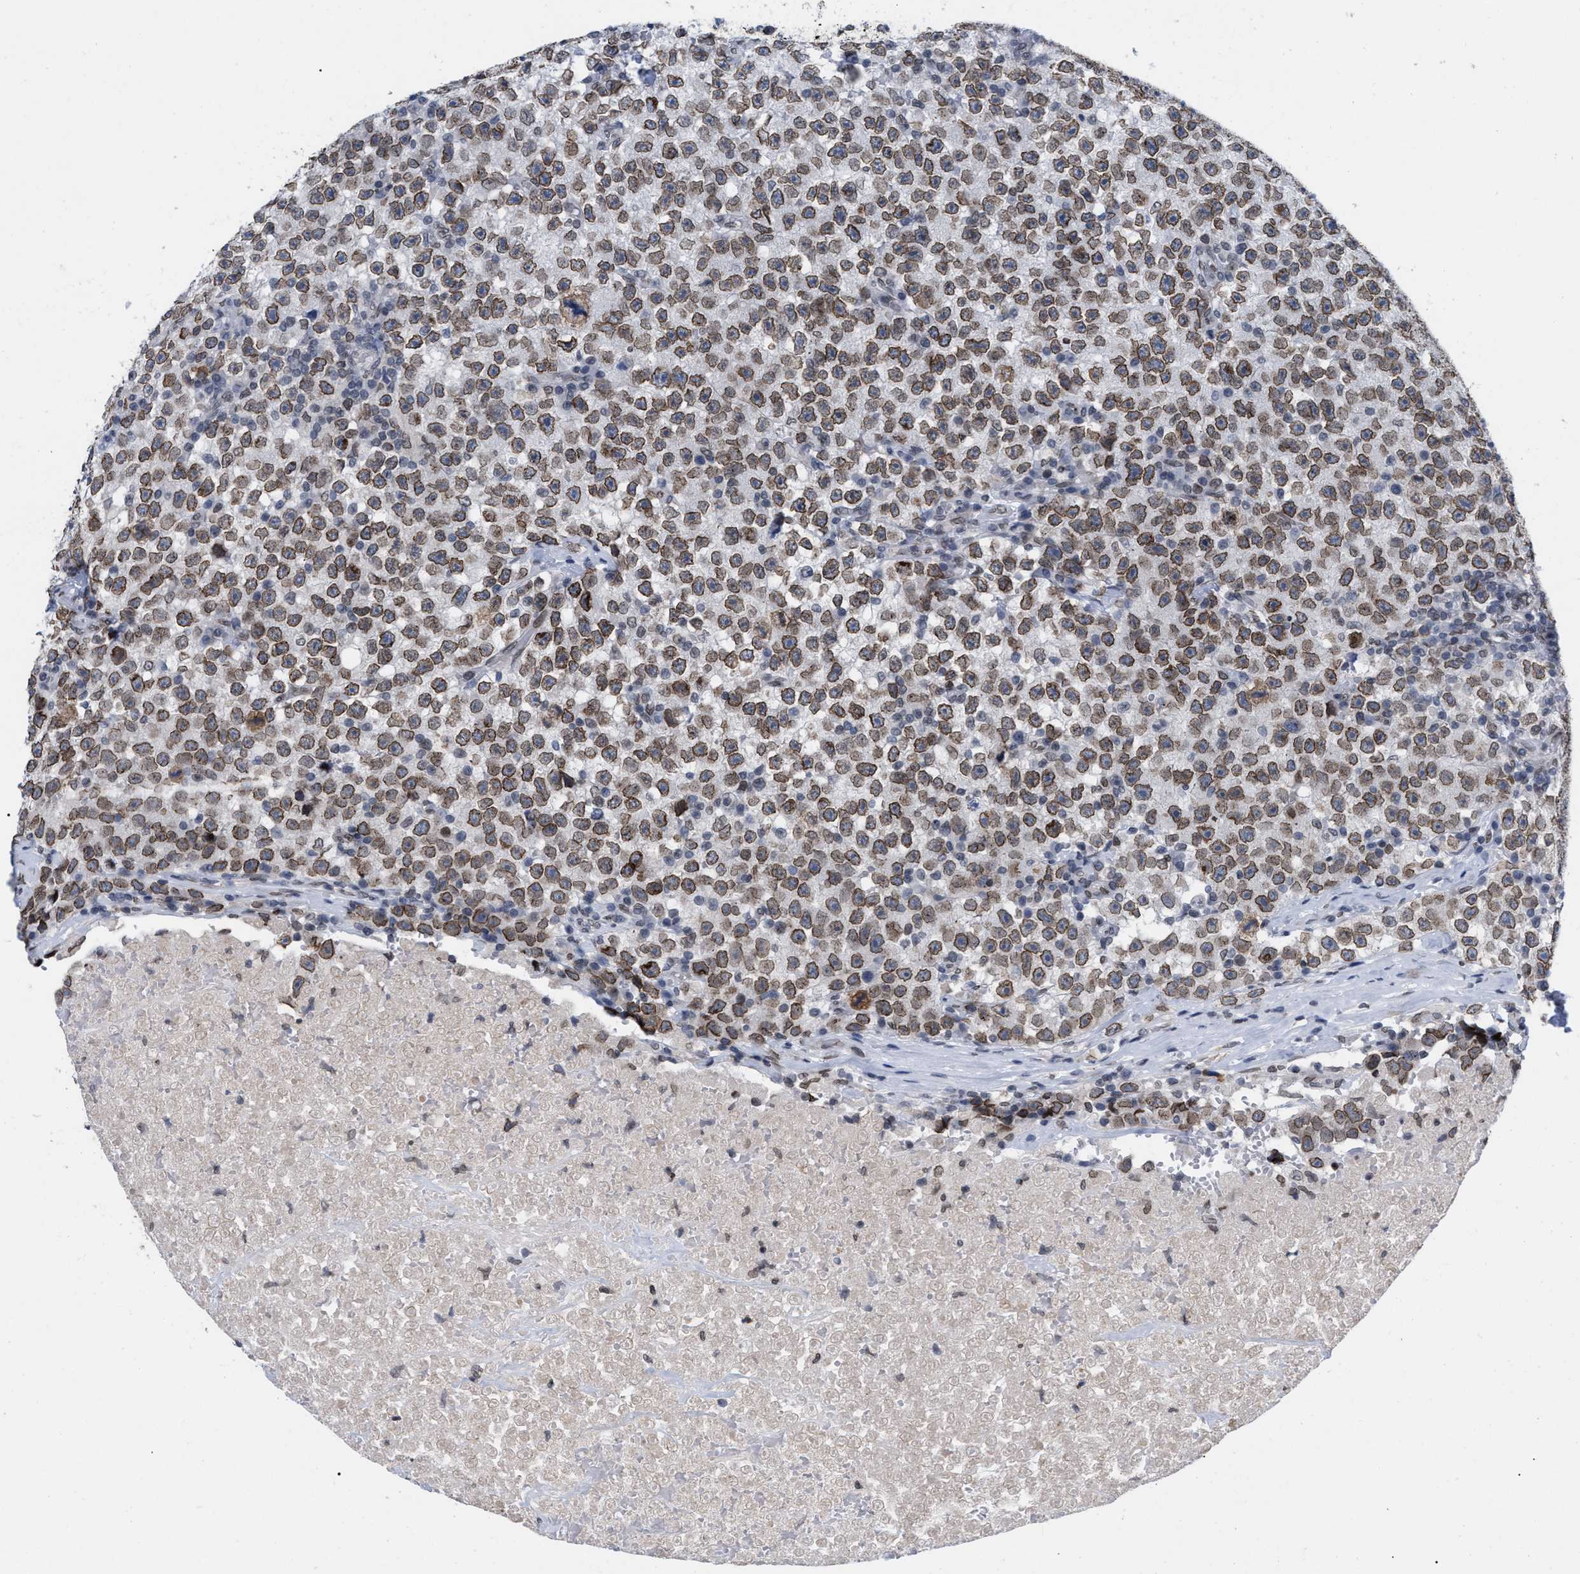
{"staining": {"intensity": "moderate", "quantity": "25%-75%", "location": "cytoplasmic/membranous,nuclear"}, "tissue": "testis cancer", "cell_type": "Tumor cells", "image_type": "cancer", "snomed": [{"axis": "morphology", "description": "Seminoma, NOS"}, {"axis": "topography", "description": "Testis"}], "caption": "Moderate cytoplasmic/membranous and nuclear protein positivity is present in about 25%-75% of tumor cells in seminoma (testis).", "gene": "TPR", "patient": {"sex": "male", "age": 22}}